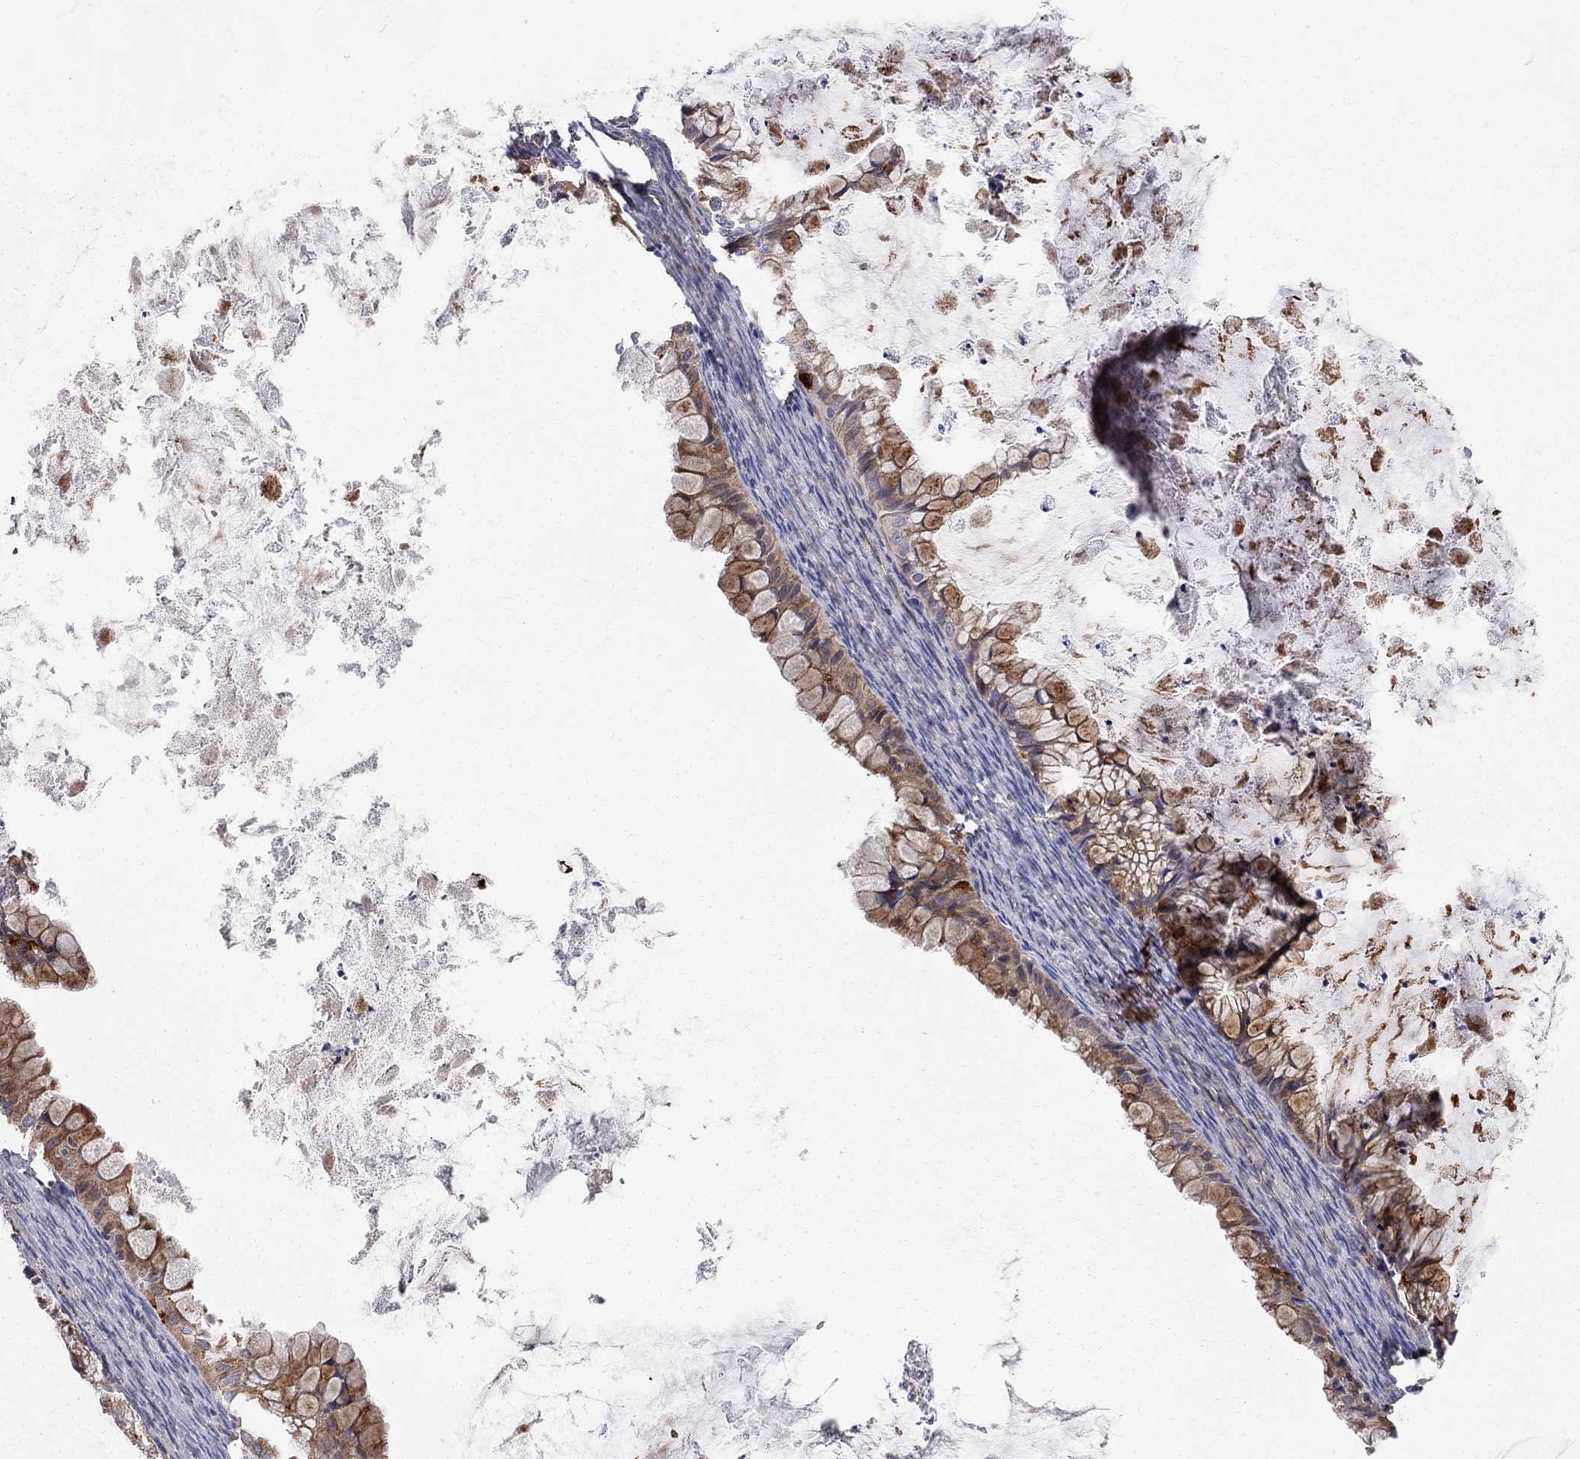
{"staining": {"intensity": "moderate", "quantity": "25%-75%", "location": "cytoplasmic/membranous"}, "tissue": "ovarian cancer", "cell_type": "Tumor cells", "image_type": "cancer", "snomed": [{"axis": "morphology", "description": "Cystadenocarcinoma, mucinous, NOS"}, {"axis": "topography", "description": "Ovary"}], "caption": "The histopathology image reveals immunohistochemical staining of mucinous cystadenocarcinoma (ovarian). There is moderate cytoplasmic/membranous expression is identified in about 25%-75% of tumor cells. The protein is stained brown, and the nuclei are stained in blue (DAB (3,3'-diaminobenzidine) IHC with brightfield microscopy, high magnification).", "gene": "KANSL1L", "patient": {"sex": "female", "age": 35}}